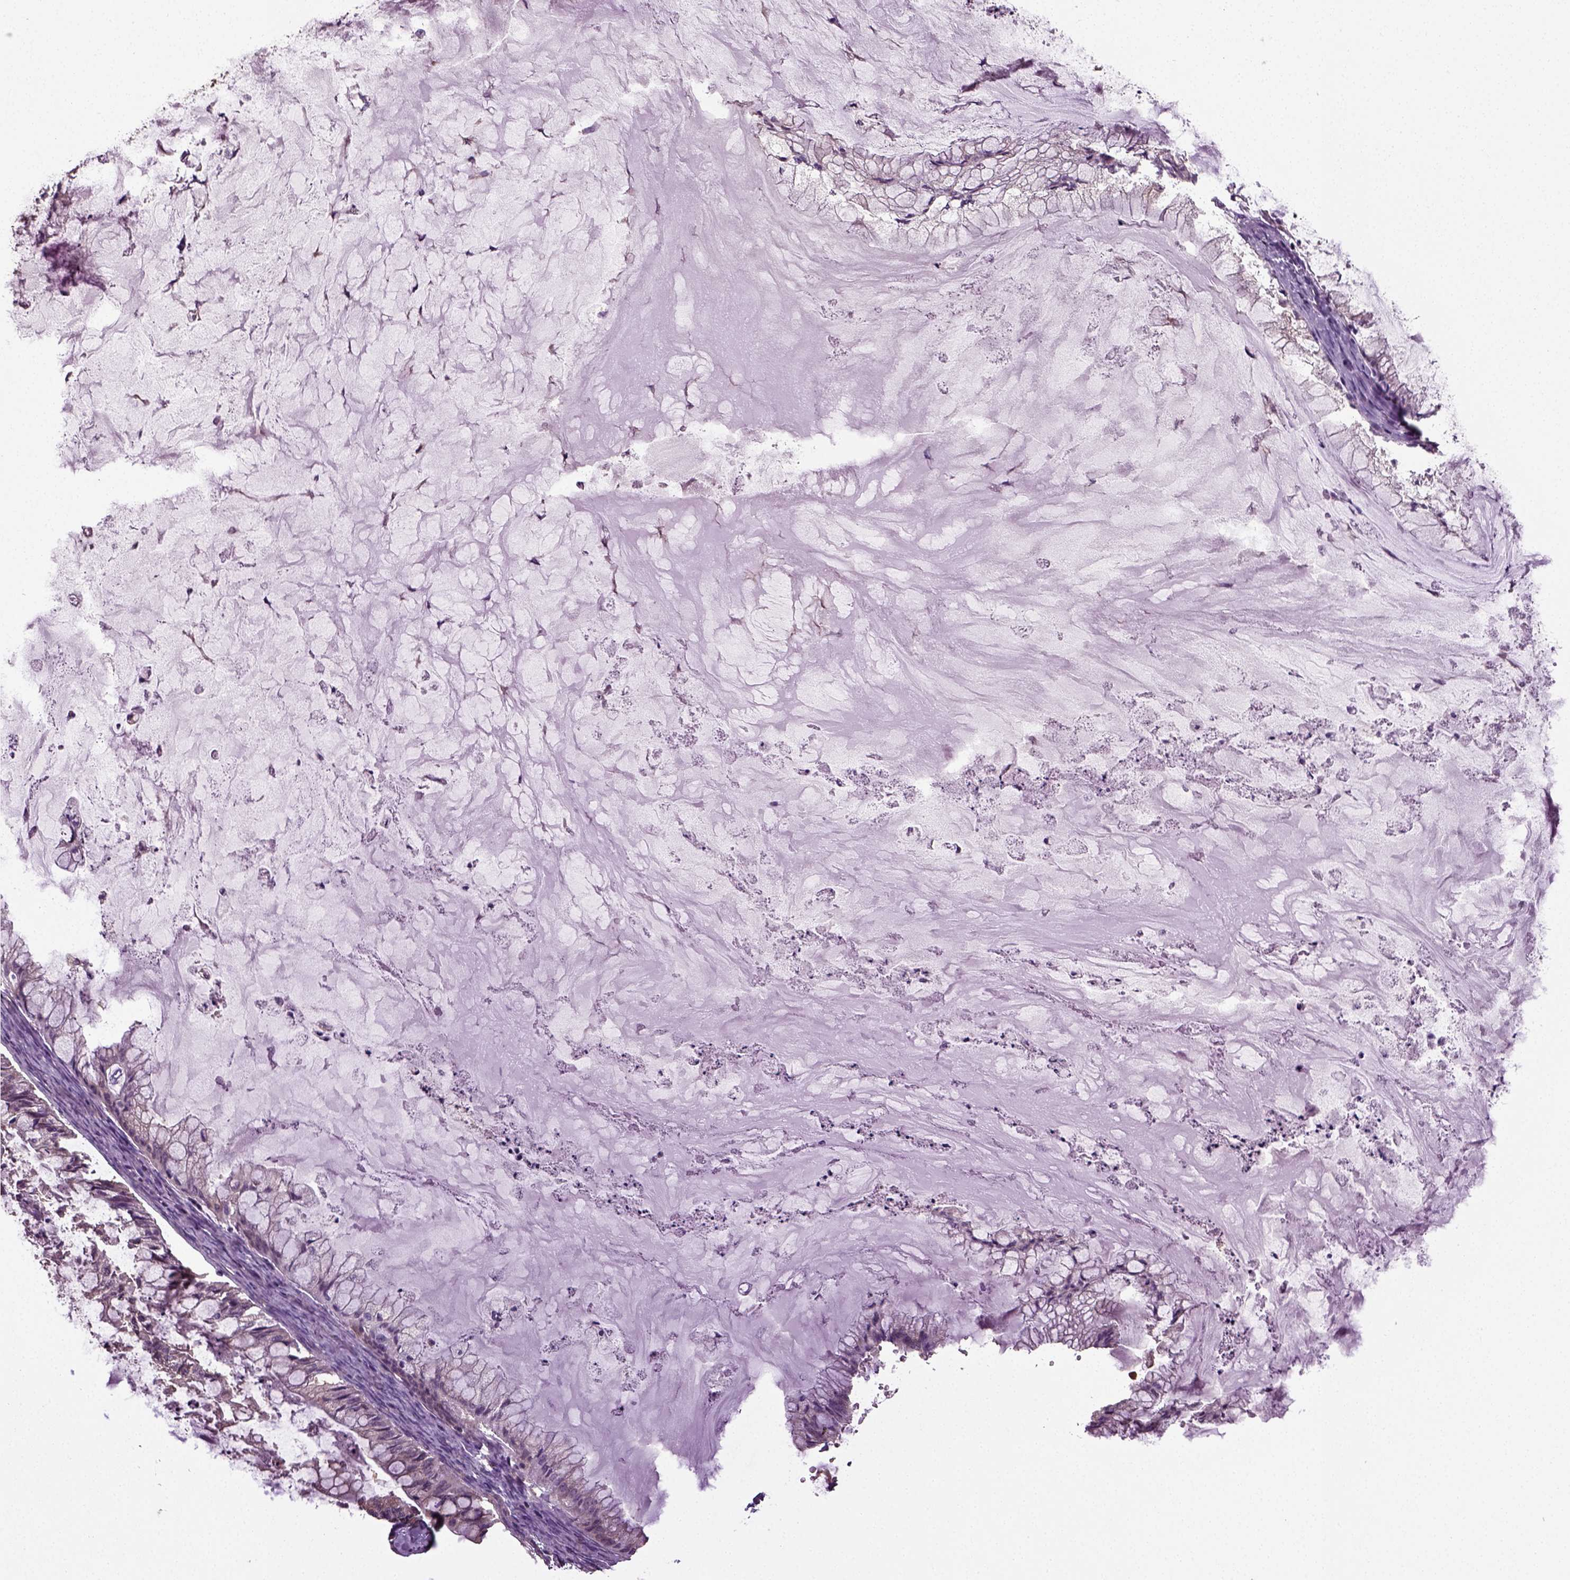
{"staining": {"intensity": "negative", "quantity": "none", "location": "none"}, "tissue": "ovarian cancer", "cell_type": "Tumor cells", "image_type": "cancer", "snomed": [{"axis": "morphology", "description": "Cystadenocarcinoma, mucinous, NOS"}, {"axis": "topography", "description": "Ovary"}], "caption": "DAB immunohistochemical staining of ovarian mucinous cystadenocarcinoma demonstrates no significant expression in tumor cells.", "gene": "ERV3-1", "patient": {"sex": "female", "age": 57}}